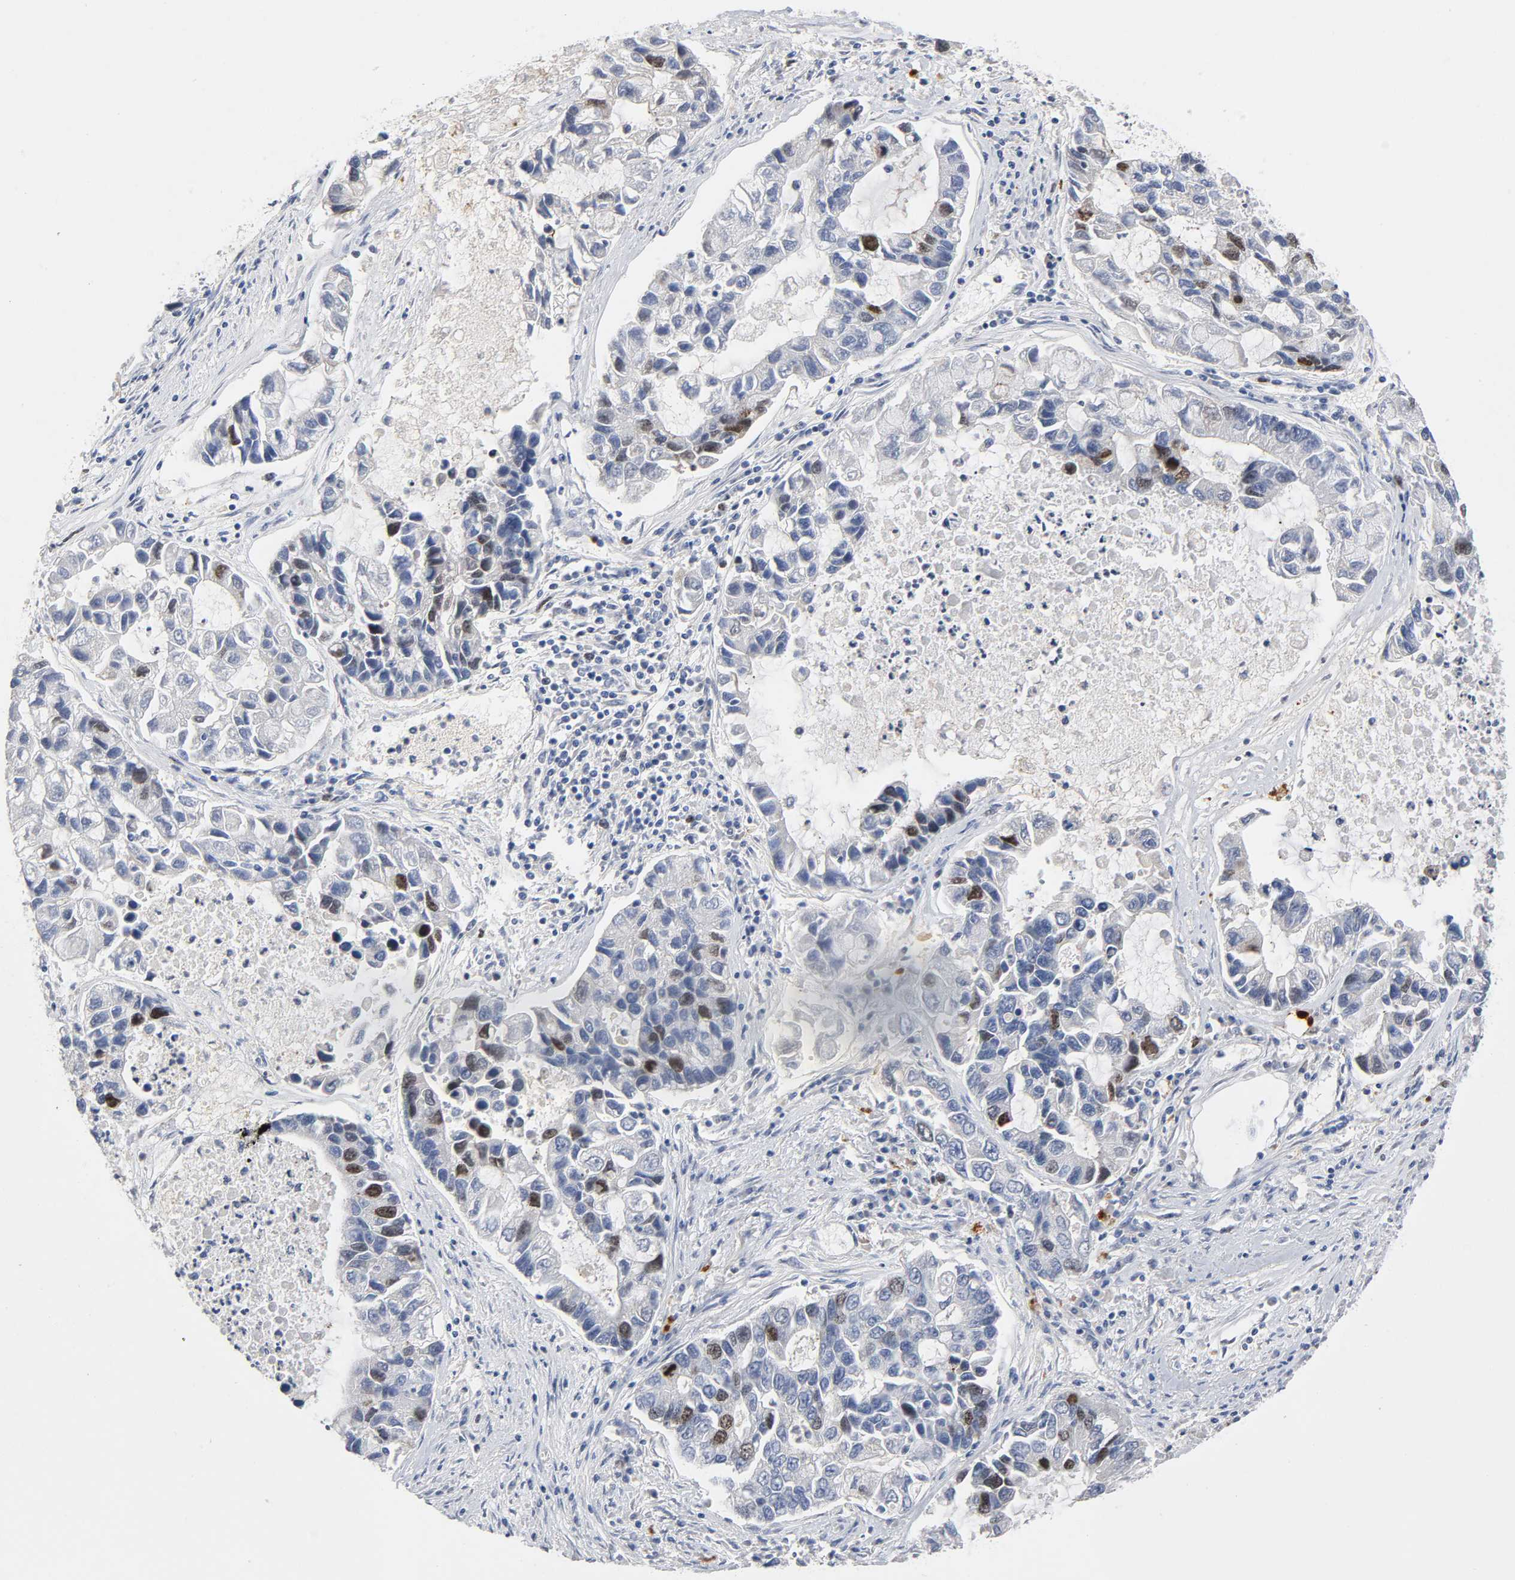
{"staining": {"intensity": "moderate", "quantity": "<25%", "location": "nuclear"}, "tissue": "lung cancer", "cell_type": "Tumor cells", "image_type": "cancer", "snomed": [{"axis": "morphology", "description": "Adenocarcinoma, NOS"}, {"axis": "topography", "description": "Lung"}], "caption": "This is an image of immunohistochemistry staining of lung adenocarcinoma, which shows moderate positivity in the nuclear of tumor cells.", "gene": "BIRC5", "patient": {"sex": "female", "age": 51}}